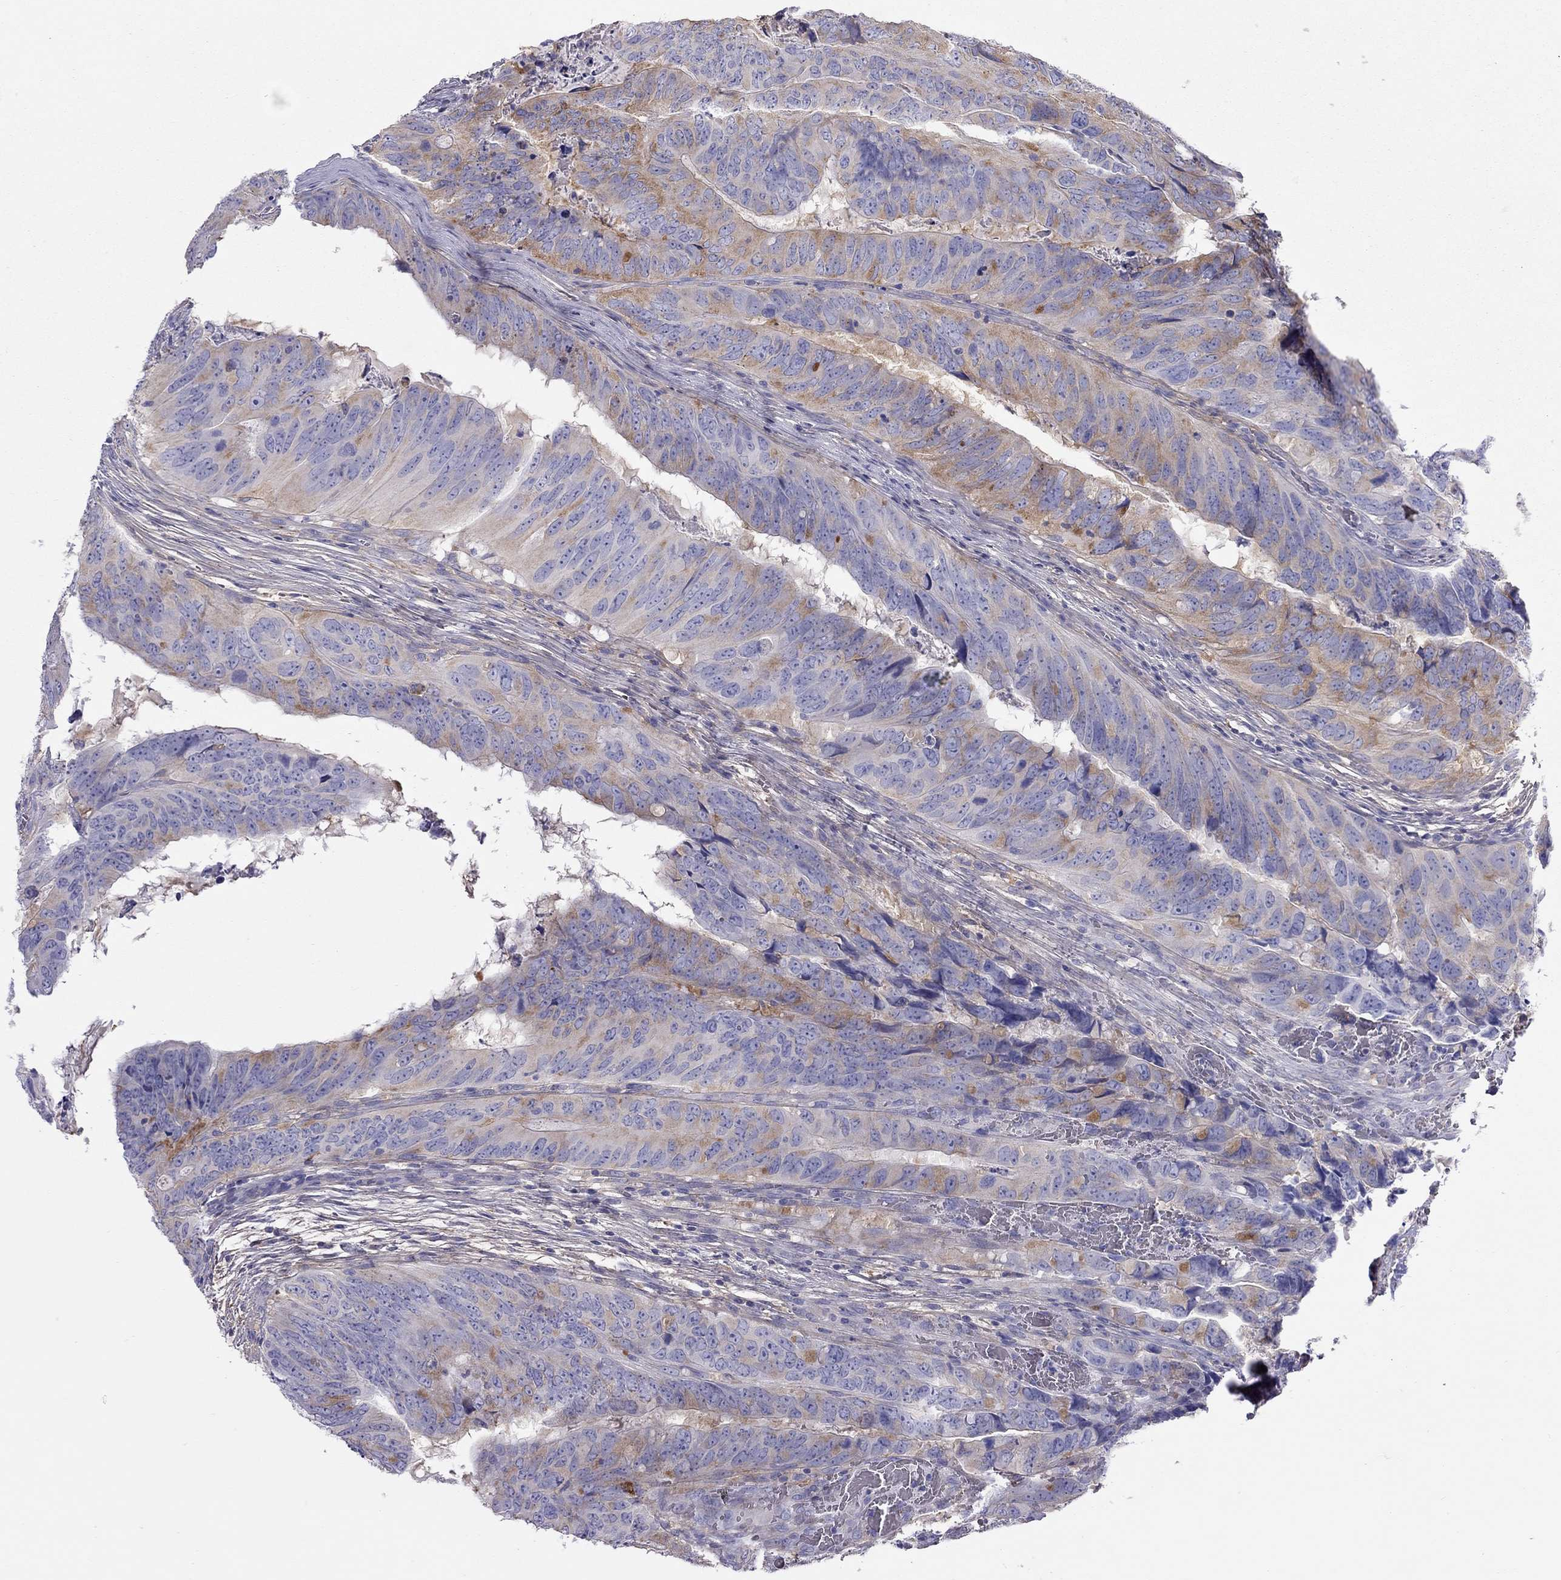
{"staining": {"intensity": "moderate", "quantity": ">75%", "location": "cytoplasmic/membranous"}, "tissue": "colorectal cancer", "cell_type": "Tumor cells", "image_type": "cancer", "snomed": [{"axis": "morphology", "description": "Adenocarcinoma, NOS"}, {"axis": "topography", "description": "Colon"}], "caption": "This image demonstrates adenocarcinoma (colorectal) stained with IHC to label a protein in brown. The cytoplasmic/membranous of tumor cells show moderate positivity for the protein. Nuclei are counter-stained blue.", "gene": "ALOX15B", "patient": {"sex": "male", "age": 79}}